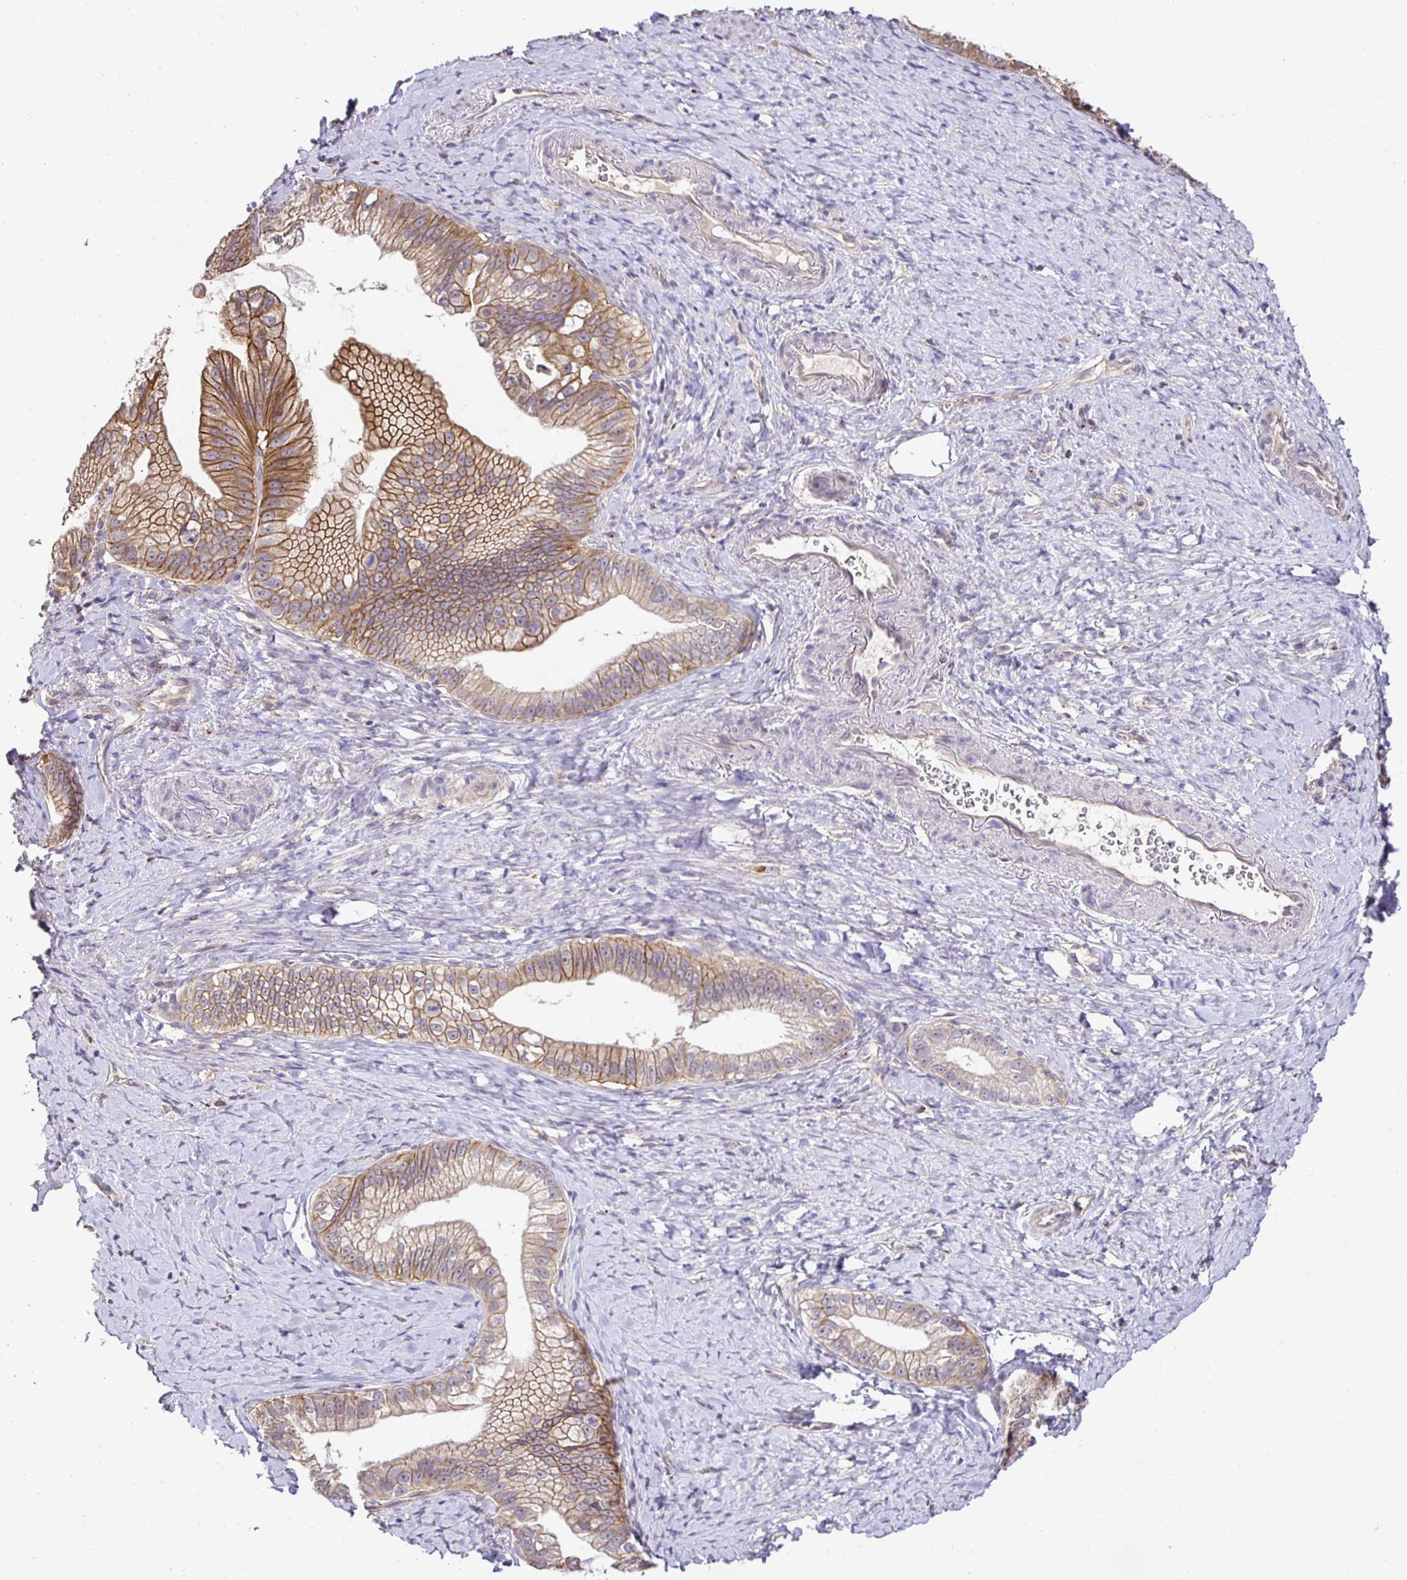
{"staining": {"intensity": "moderate", "quantity": ">75%", "location": "cytoplasmic/membranous"}, "tissue": "pancreatic cancer", "cell_type": "Tumor cells", "image_type": "cancer", "snomed": [{"axis": "morphology", "description": "Adenocarcinoma, NOS"}, {"axis": "topography", "description": "Pancreas"}], "caption": "High-magnification brightfield microscopy of pancreatic adenocarcinoma stained with DAB (brown) and counterstained with hematoxylin (blue). tumor cells exhibit moderate cytoplasmic/membranous expression is present in approximately>75% of cells.", "gene": "SLC9A1", "patient": {"sex": "male", "age": 70}}